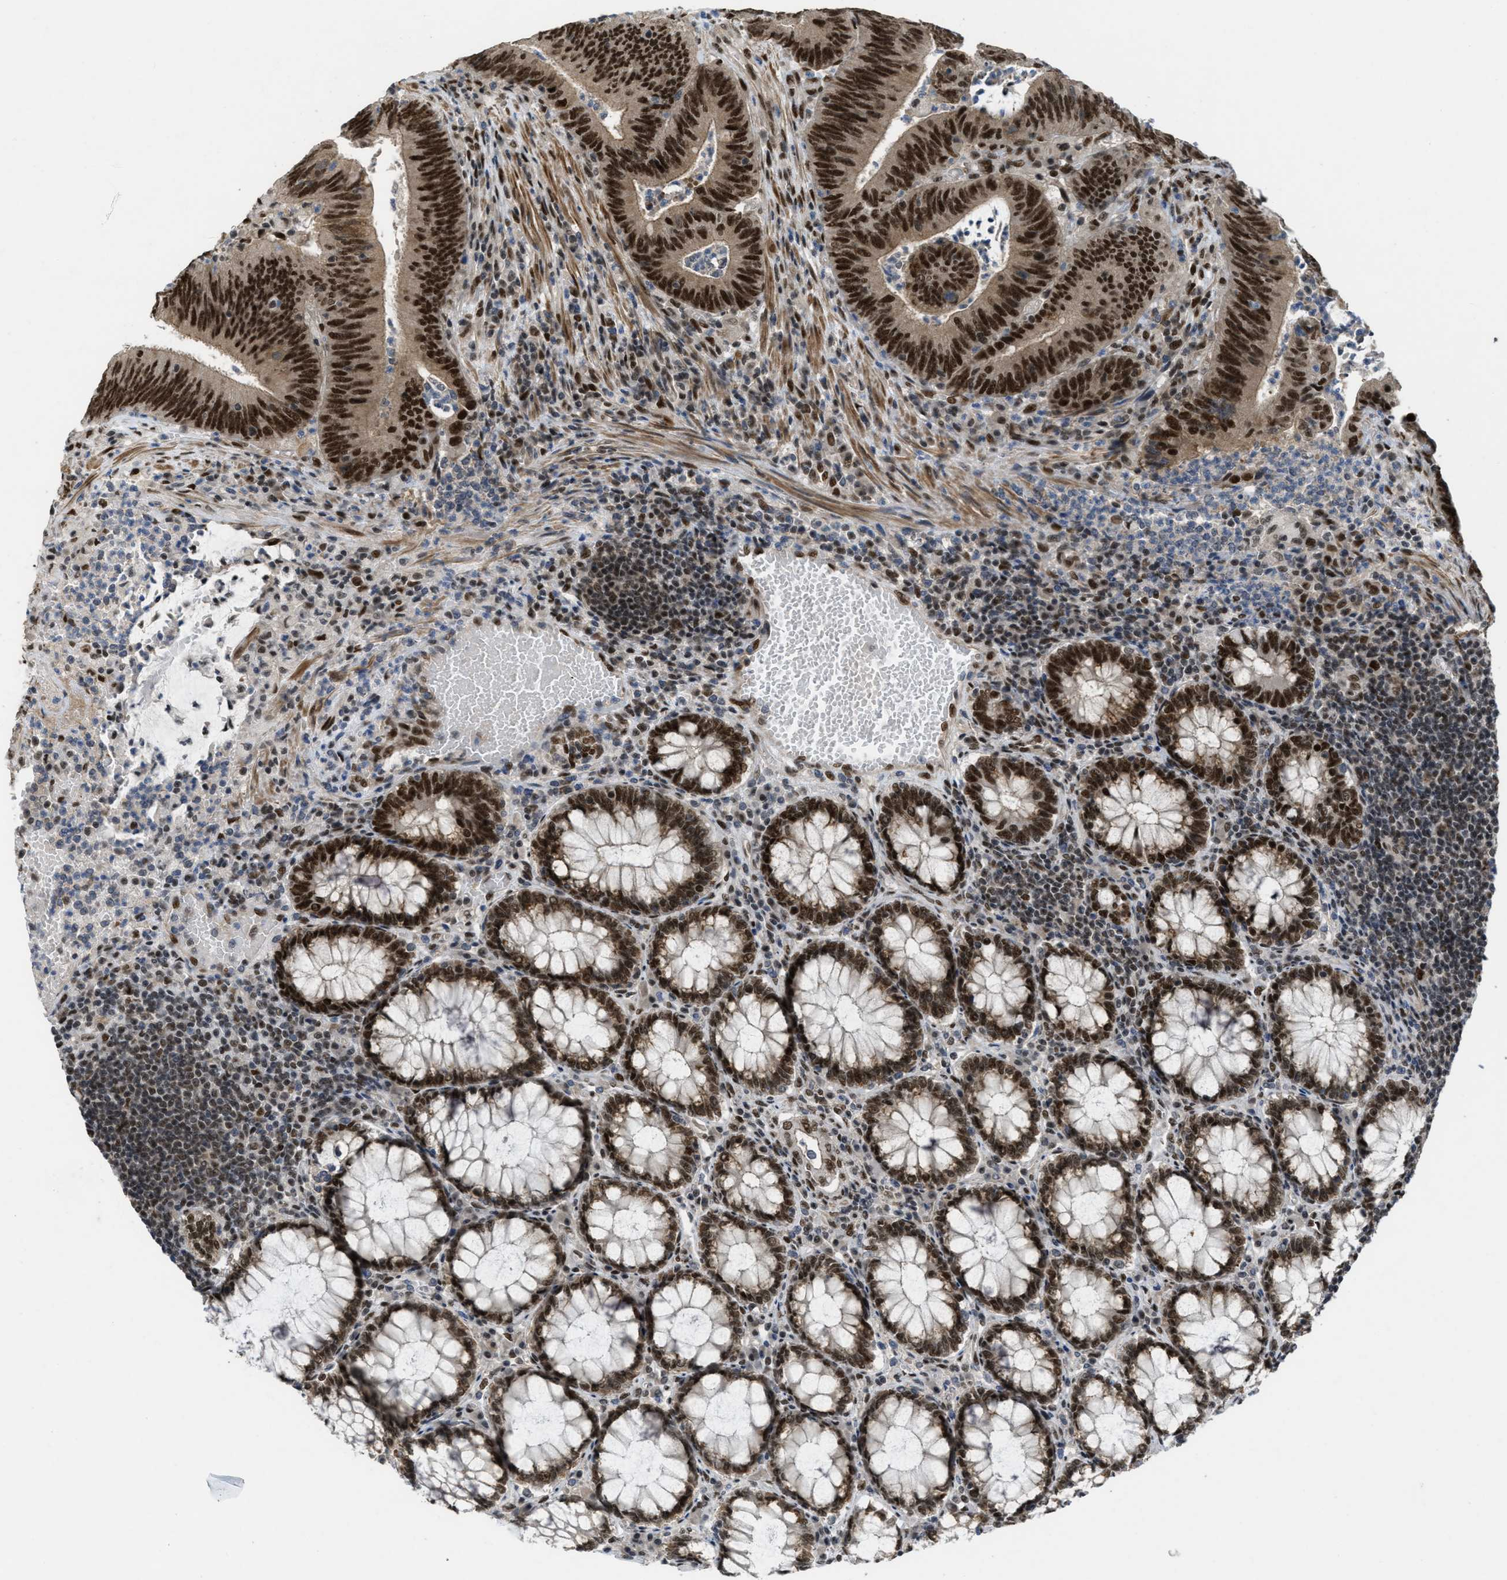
{"staining": {"intensity": "strong", "quantity": ">75%", "location": "nuclear"}, "tissue": "colorectal cancer", "cell_type": "Tumor cells", "image_type": "cancer", "snomed": [{"axis": "morphology", "description": "Normal tissue, NOS"}, {"axis": "morphology", "description": "Adenocarcinoma, NOS"}, {"axis": "topography", "description": "Rectum"}], "caption": "Strong nuclear staining is appreciated in about >75% of tumor cells in colorectal adenocarcinoma. The staining is performed using DAB (3,3'-diaminobenzidine) brown chromogen to label protein expression. The nuclei are counter-stained blue using hematoxylin.", "gene": "CDT1", "patient": {"sex": "female", "age": 66}}